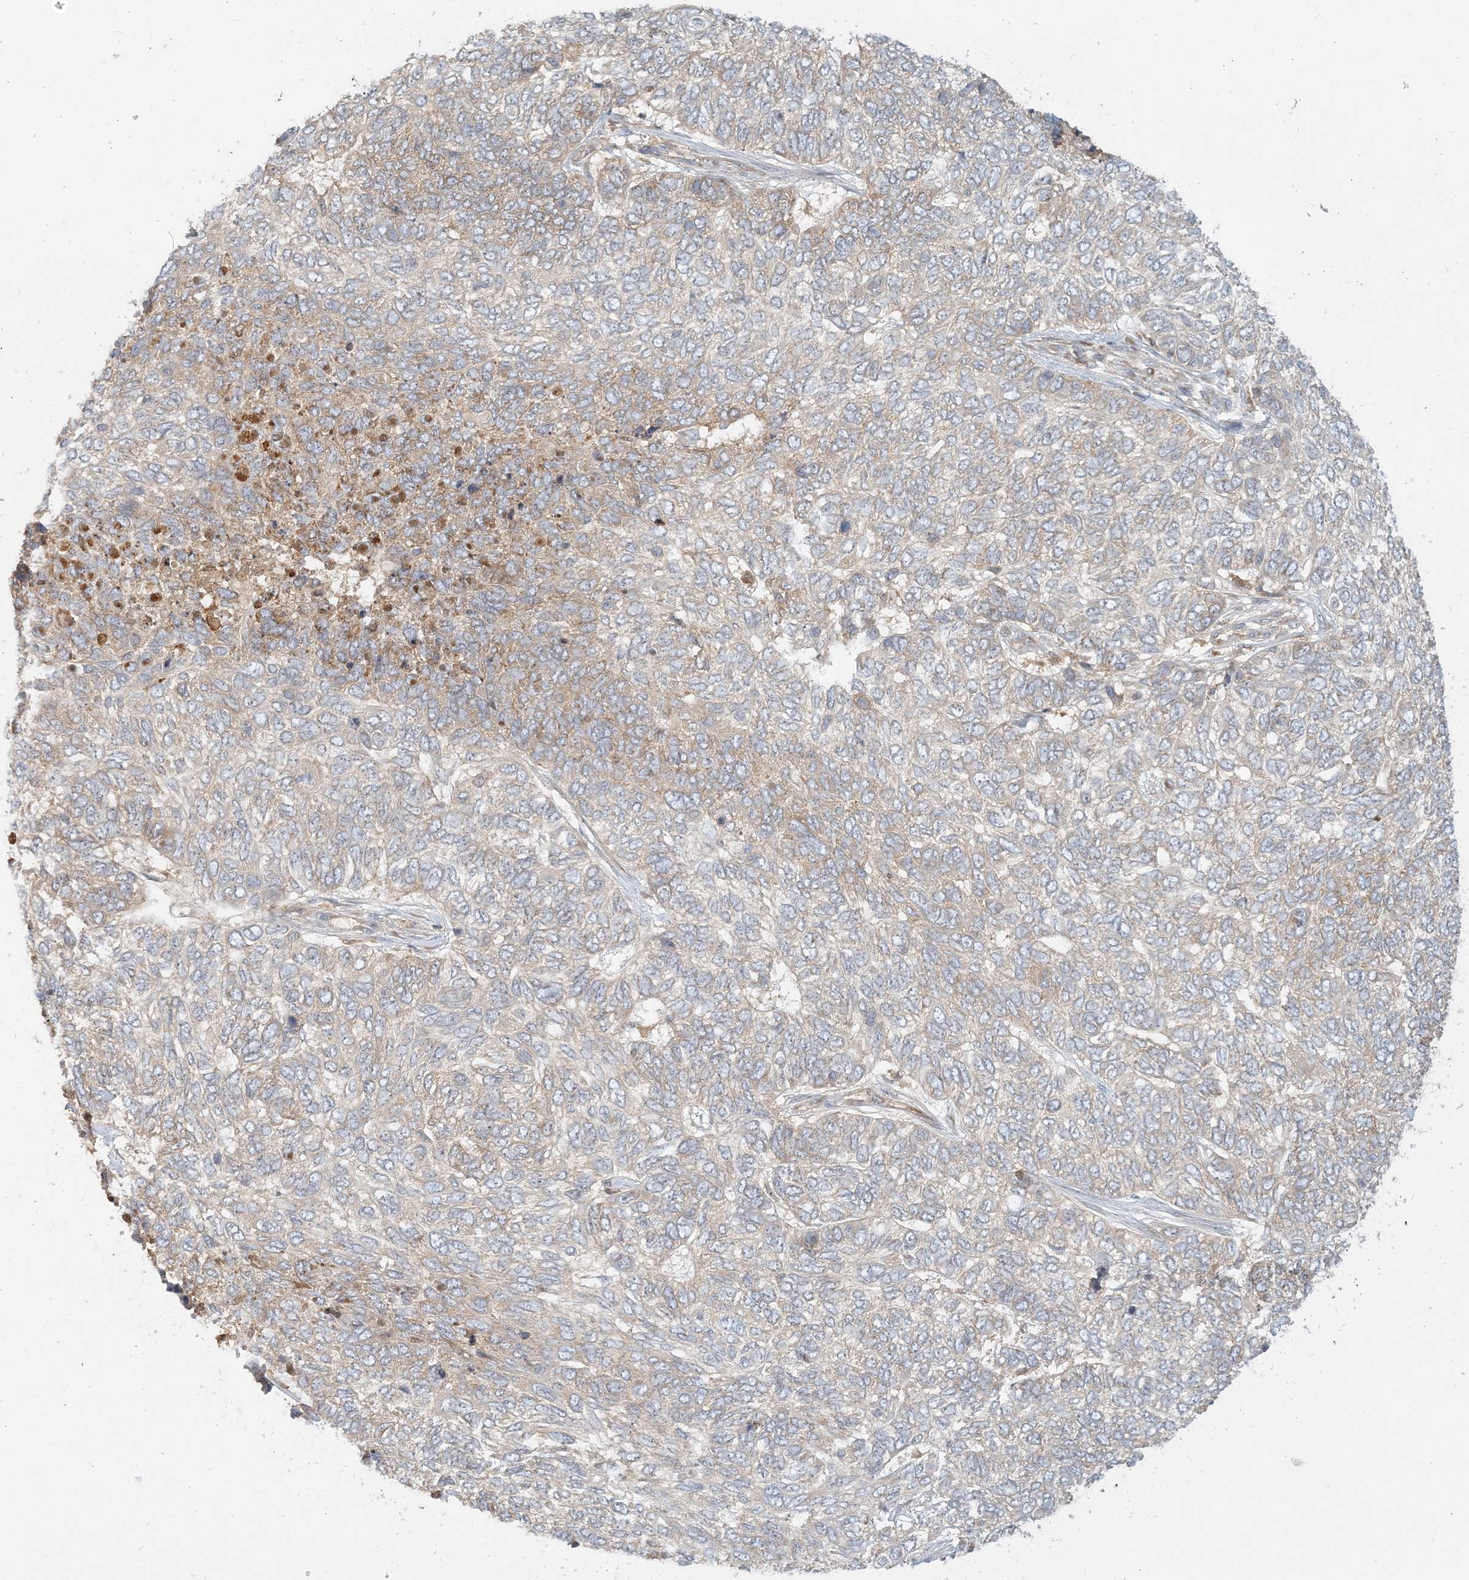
{"staining": {"intensity": "weak", "quantity": "<25%", "location": "cytoplasmic/membranous"}, "tissue": "skin cancer", "cell_type": "Tumor cells", "image_type": "cancer", "snomed": [{"axis": "morphology", "description": "Basal cell carcinoma"}, {"axis": "topography", "description": "Skin"}], "caption": "High power microscopy image of an immunohistochemistry micrograph of skin cancer, revealing no significant positivity in tumor cells.", "gene": "AP1AR", "patient": {"sex": "female", "age": 65}}